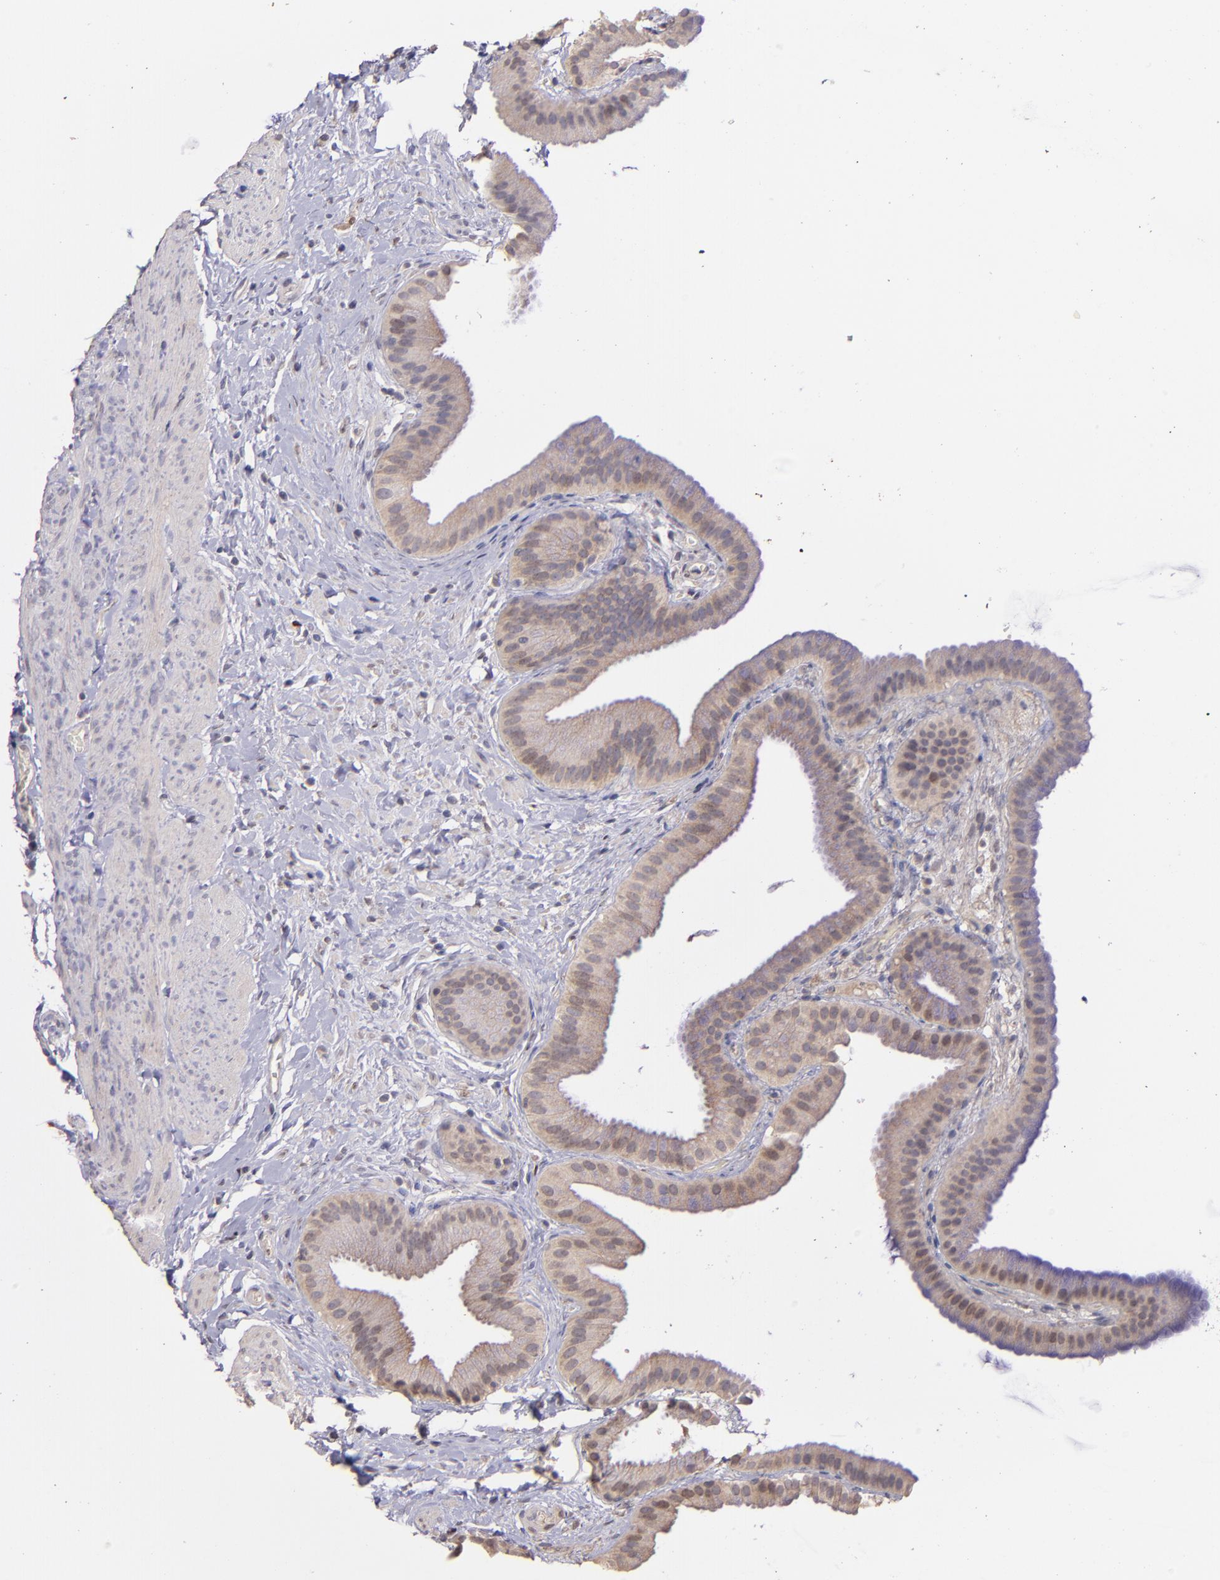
{"staining": {"intensity": "weak", "quantity": ">75%", "location": "cytoplasmic/membranous"}, "tissue": "gallbladder", "cell_type": "Glandular cells", "image_type": "normal", "snomed": [{"axis": "morphology", "description": "Normal tissue, NOS"}, {"axis": "topography", "description": "Gallbladder"}], "caption": "Human gallbladder stained for a protein (brown) reveals weak cytoplasmic/membranous positive positivity in about >75% of glandular cells.", "gene": "NUP62CL", "patient": {"sex": "female", "age": 63}}